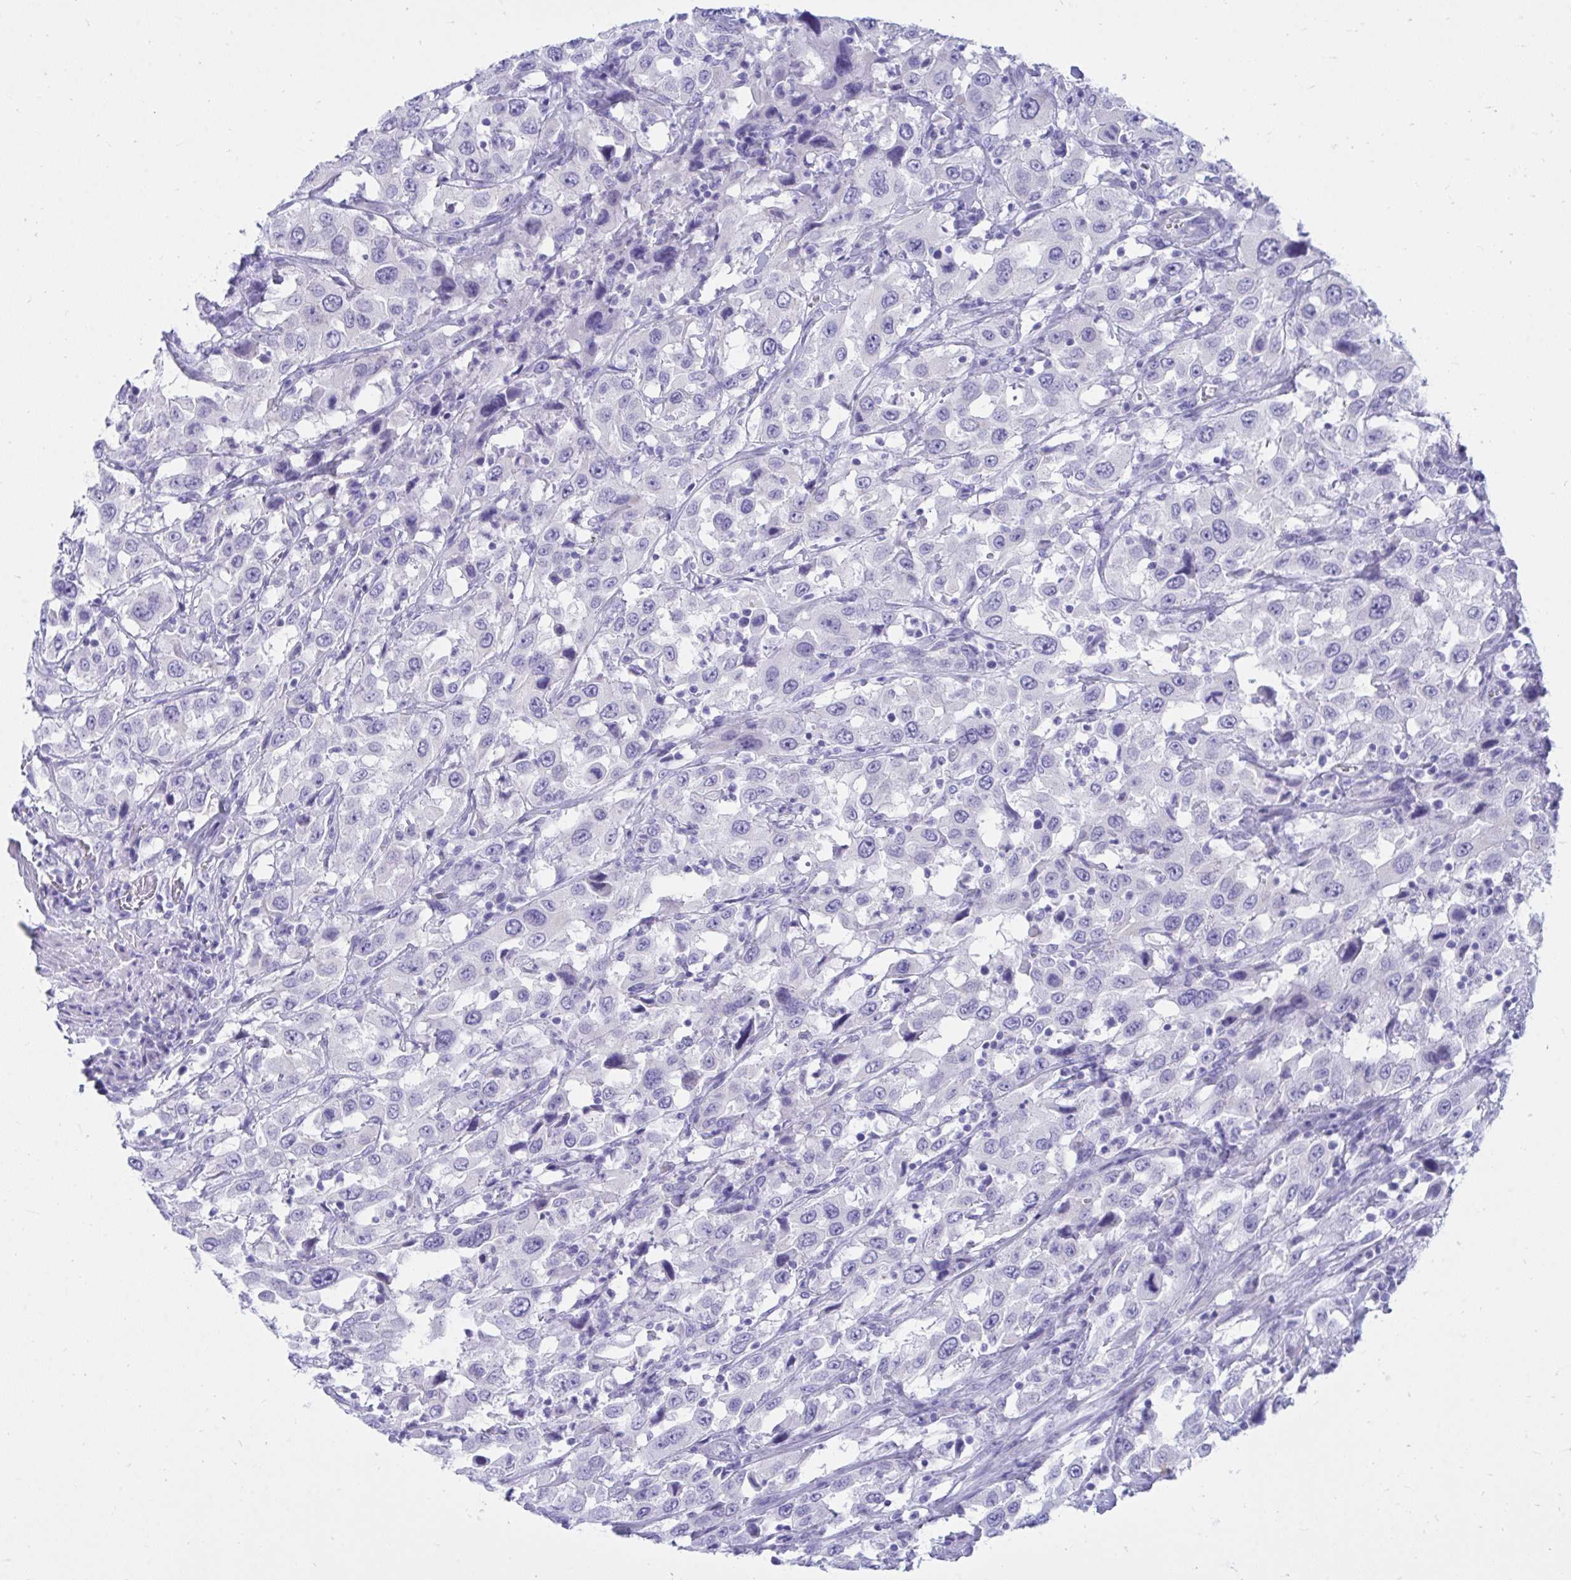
{"staining": {"intensity": "negative", "quantity": "none", "location": "none"}, "tissue": "urothelial cancer", "cell_type": "Tumor cells", "image_type": "cancer", "snomed": [{"axis": "morphology", "description": "Urothelial carcinoma, High grade"}, {"axis": "topography", "description": "Urinary bladder"}], "caption": "Tumor cells are negative for brown protein staining in urothelial carcinoma (high-grade).", "gene": "SHISA8", "patient": {"sex": "male", "age": 61}}